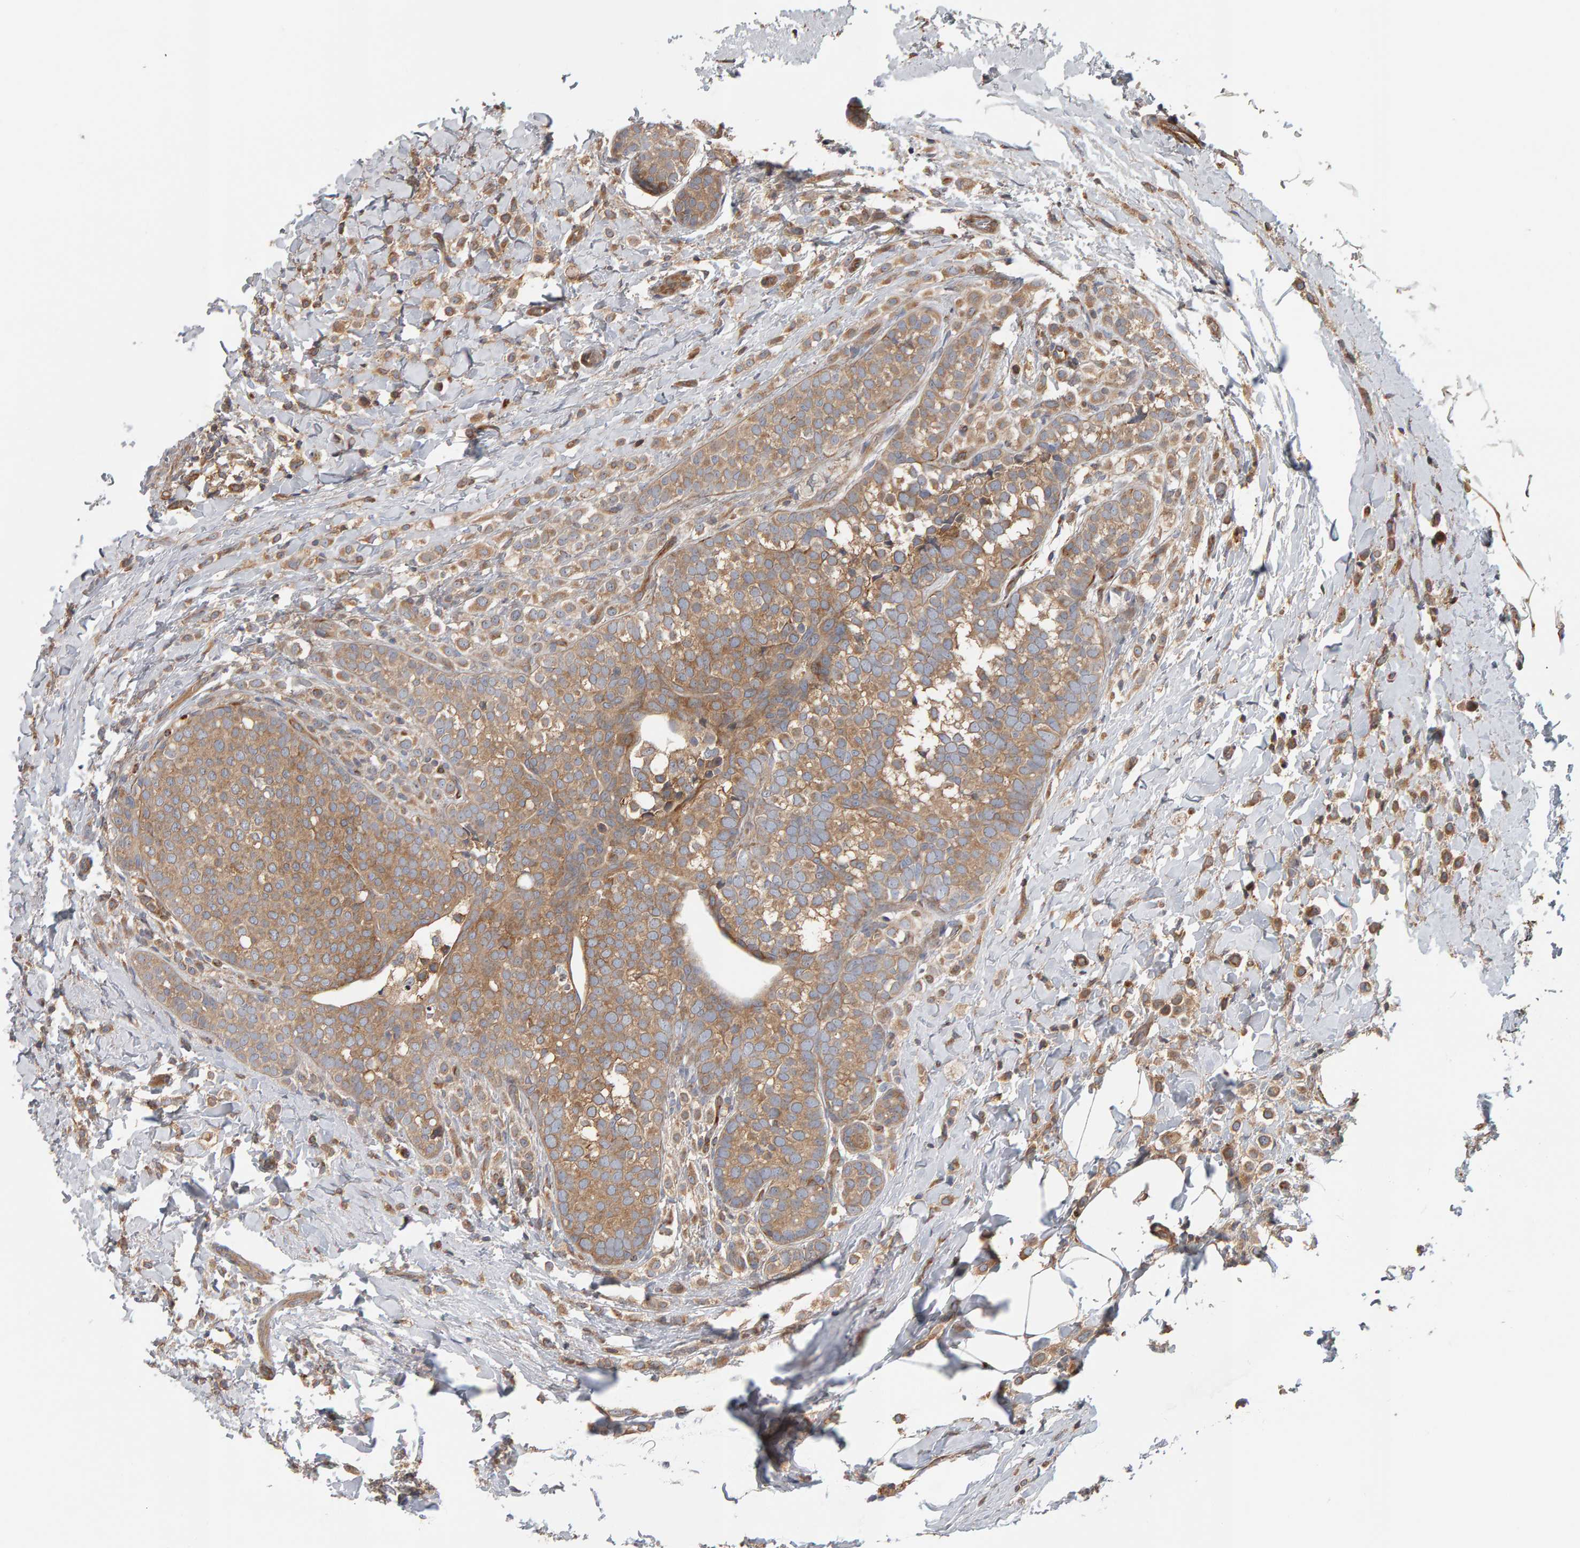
{"staining": {"intensity": "moderate", "quantity": ">75%", "location": "cytoplasmic/membranous"}, "tissue": "breast cancer", "cell_type": "Tumor cells", "image_type": "cancer", "snomed": [{"axis": "morphology", "description": "Lobular carcinoma"}, {"axis": "topography", "description": "Breast"}], "caption": "Immunohistochemical staining of human breast cancer displays medium levels of moderate cytoplasmic/membranous protein staining in about >75% of tumor cells.", "gene": "C9orf72", "patient": {"sex": "female", "age": 50}}